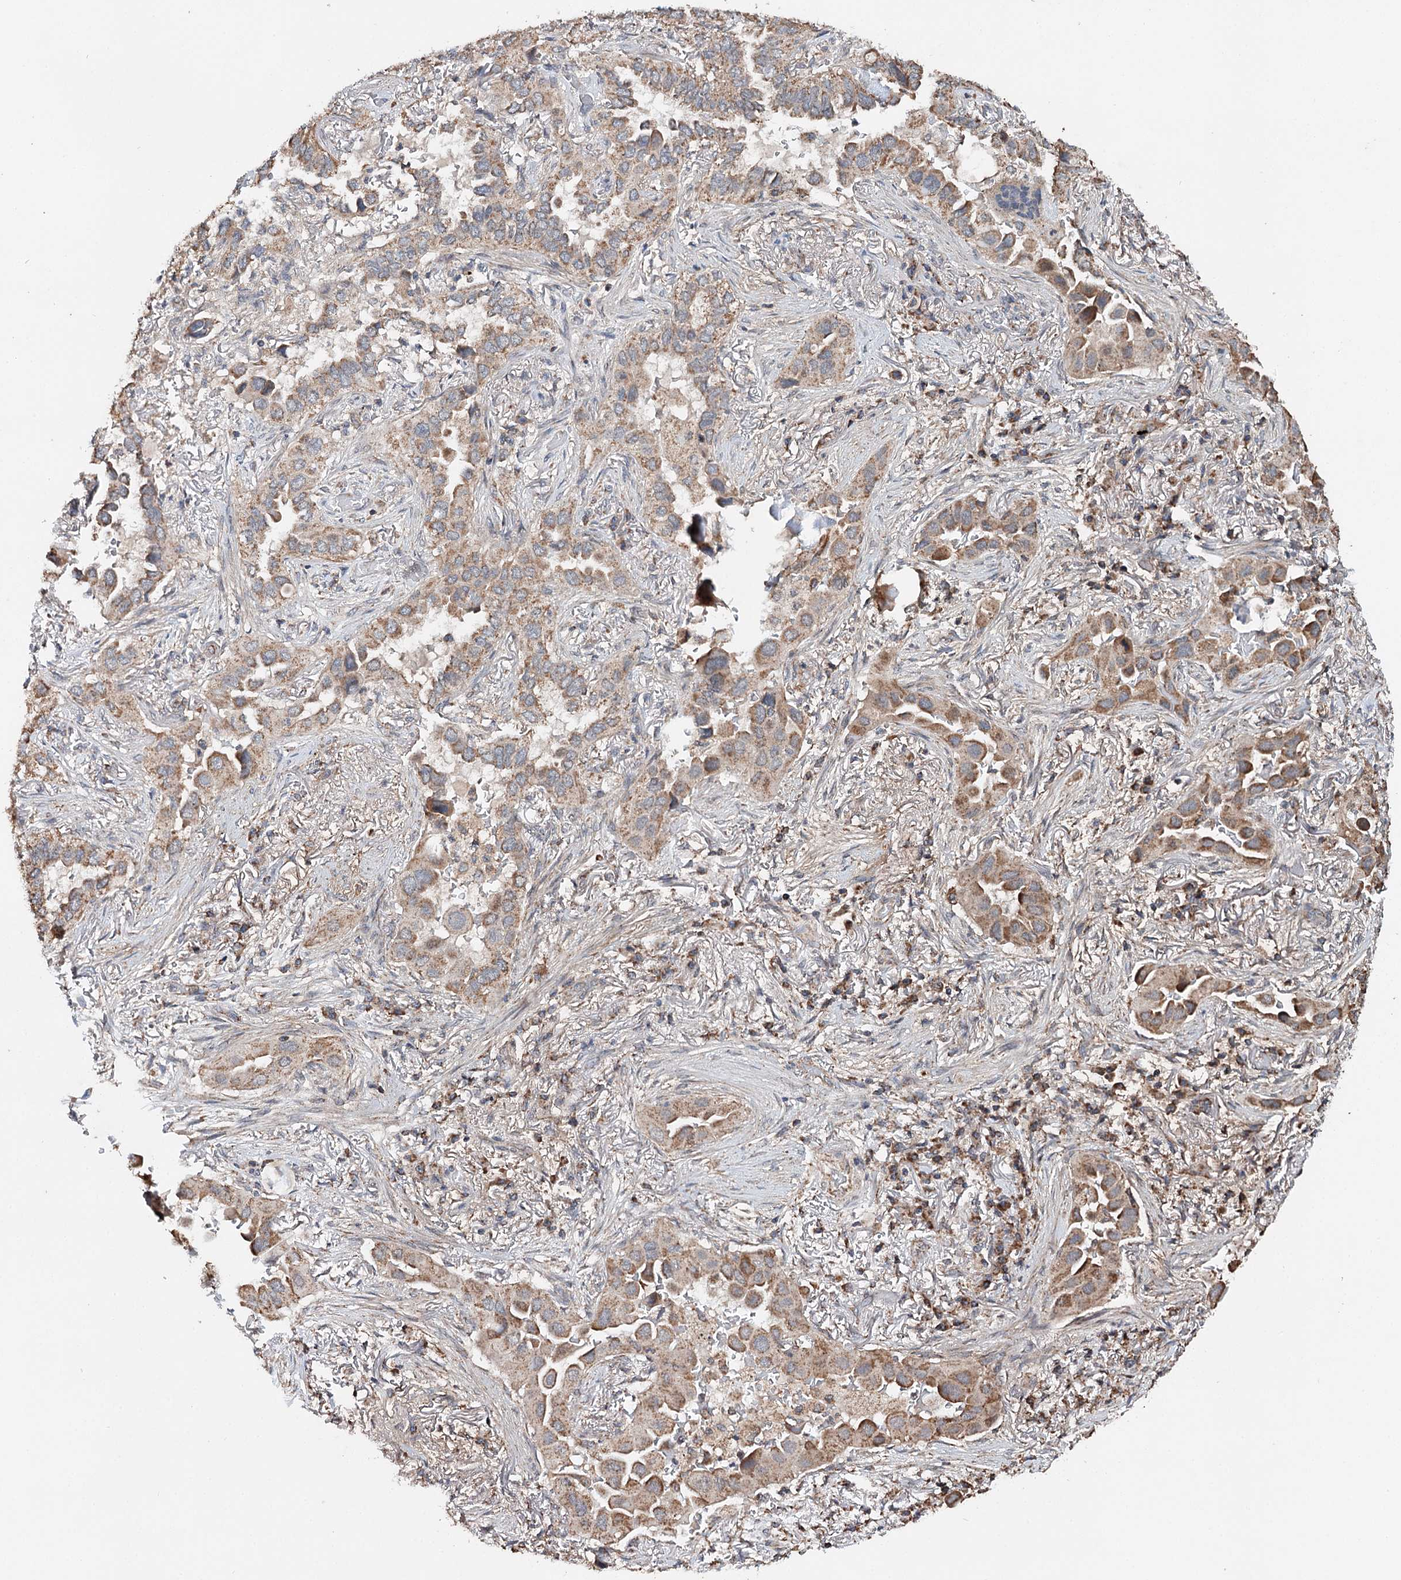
{"staining": {"intensity": "moderate", "quantity": ">75%", "location": "cytoplasmic/membranous"}, "tissue": "lung cancer", "cell_type": "Tumor cells", "image_type": "cancer", "snomed": [{"axis": "morphology", "description": "Adenocarcinoma, NOS"}, {"axis": "topography", "description": "Lung"}], "caption": "Moderate cytoplasmic/membranous expression for a protein is present in approximately >75% of tumor cells of lung cancer (adenocarcinoma) using immunohistochemistry.", "gene": "PIK3CB", "patient": {"sex": "female", "age": 76}}